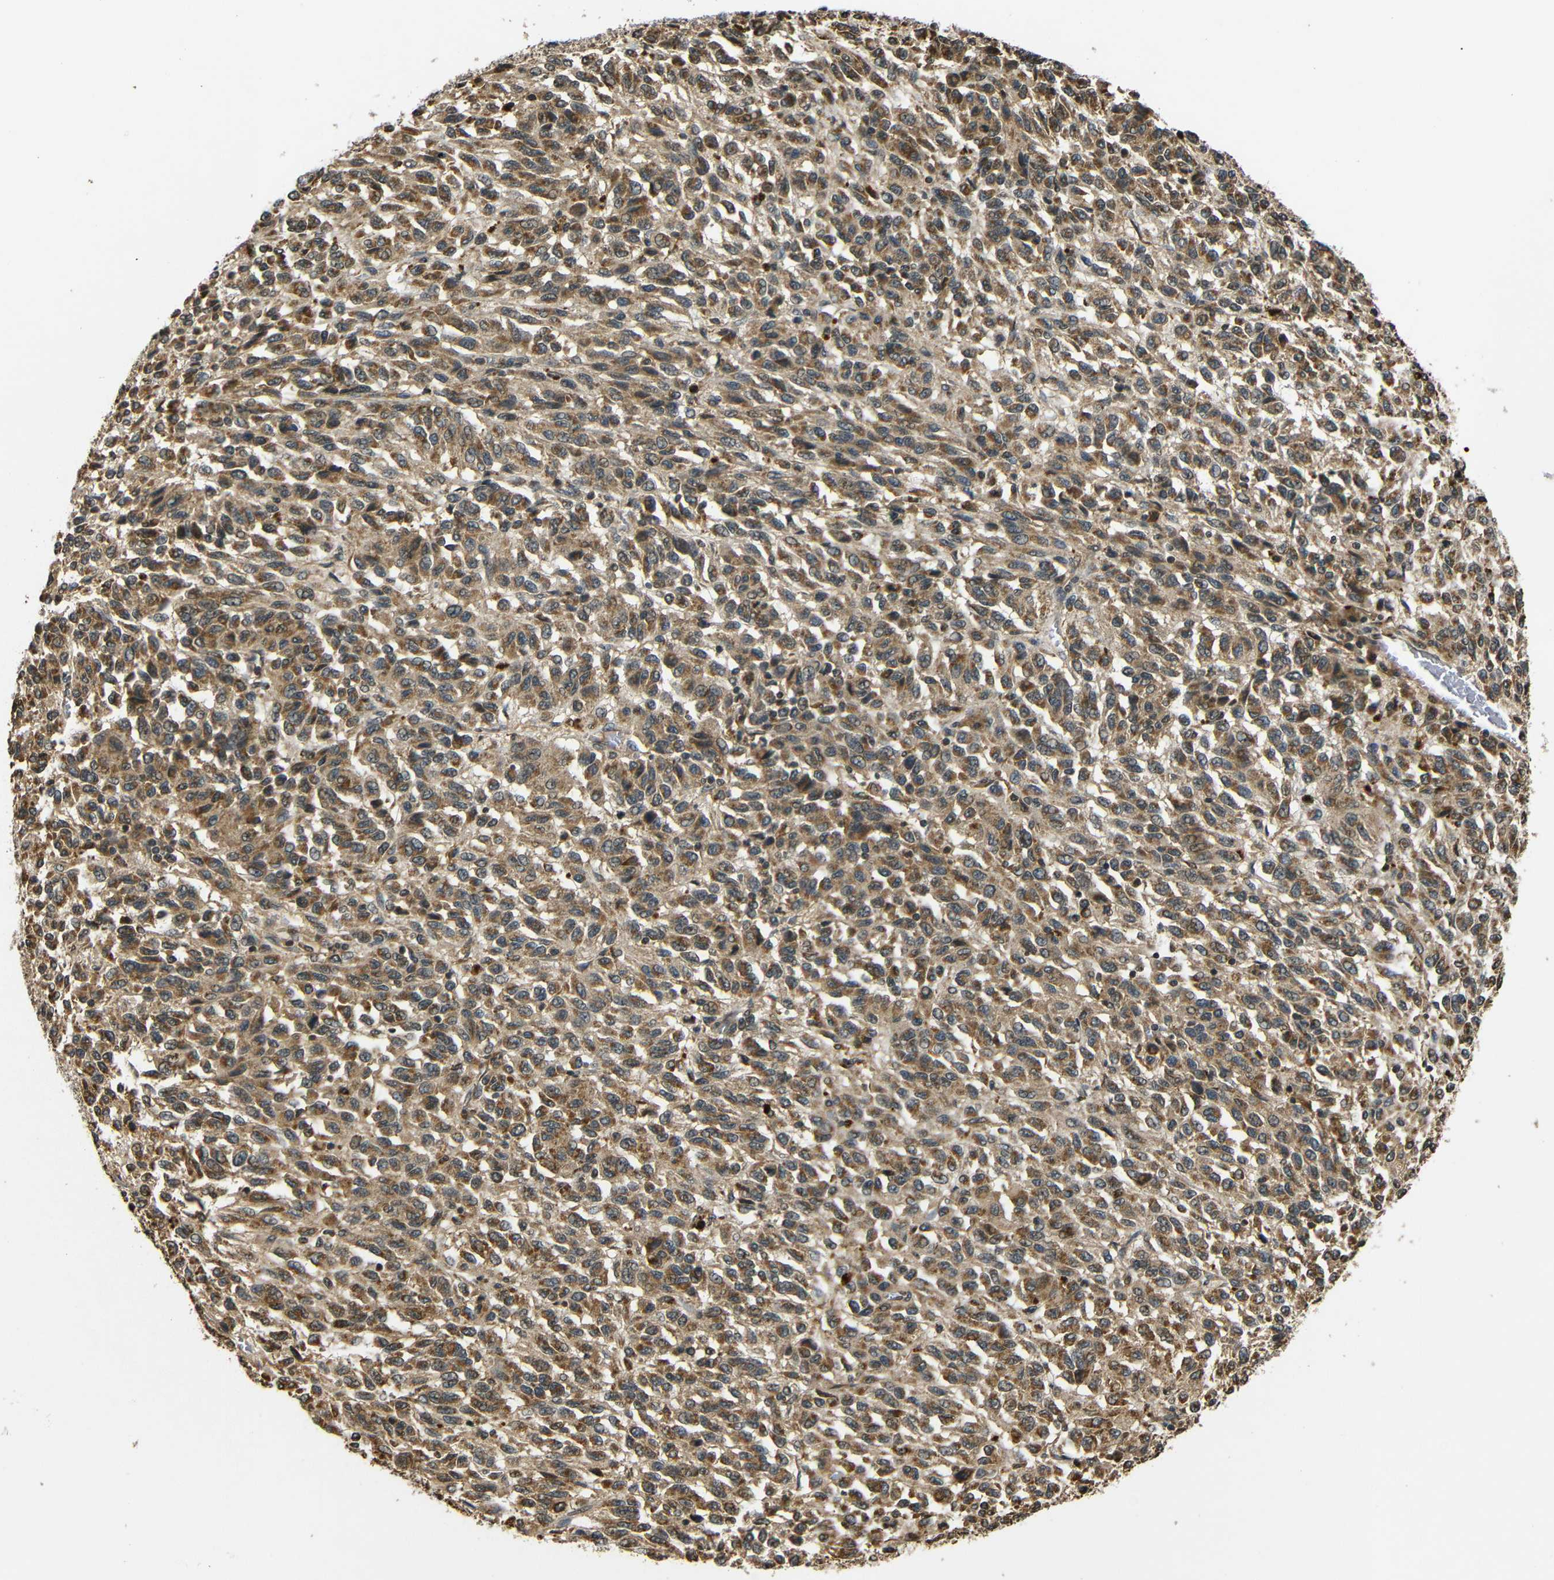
{"staining": {"intensity": "moderate", "quantity": ">75%", "location": "cytoplasmic/membranous"}, "tissue": "melanoma", "cell_type": "Tumor cells", "image_type": "cancer", "snomed": [{"axis": "morphology", "description": "Malignant melanoma, Metastatic site"}, {"axis": "topography", "description": "Lung"}], "caption": "Malignant melanoma (metastatic site) tissue shows moderate cytoplasmic/membranous positivity in about >75% of tumor cells", "gene": "TANK", "patient": {"sex": "male", "age": 64}}